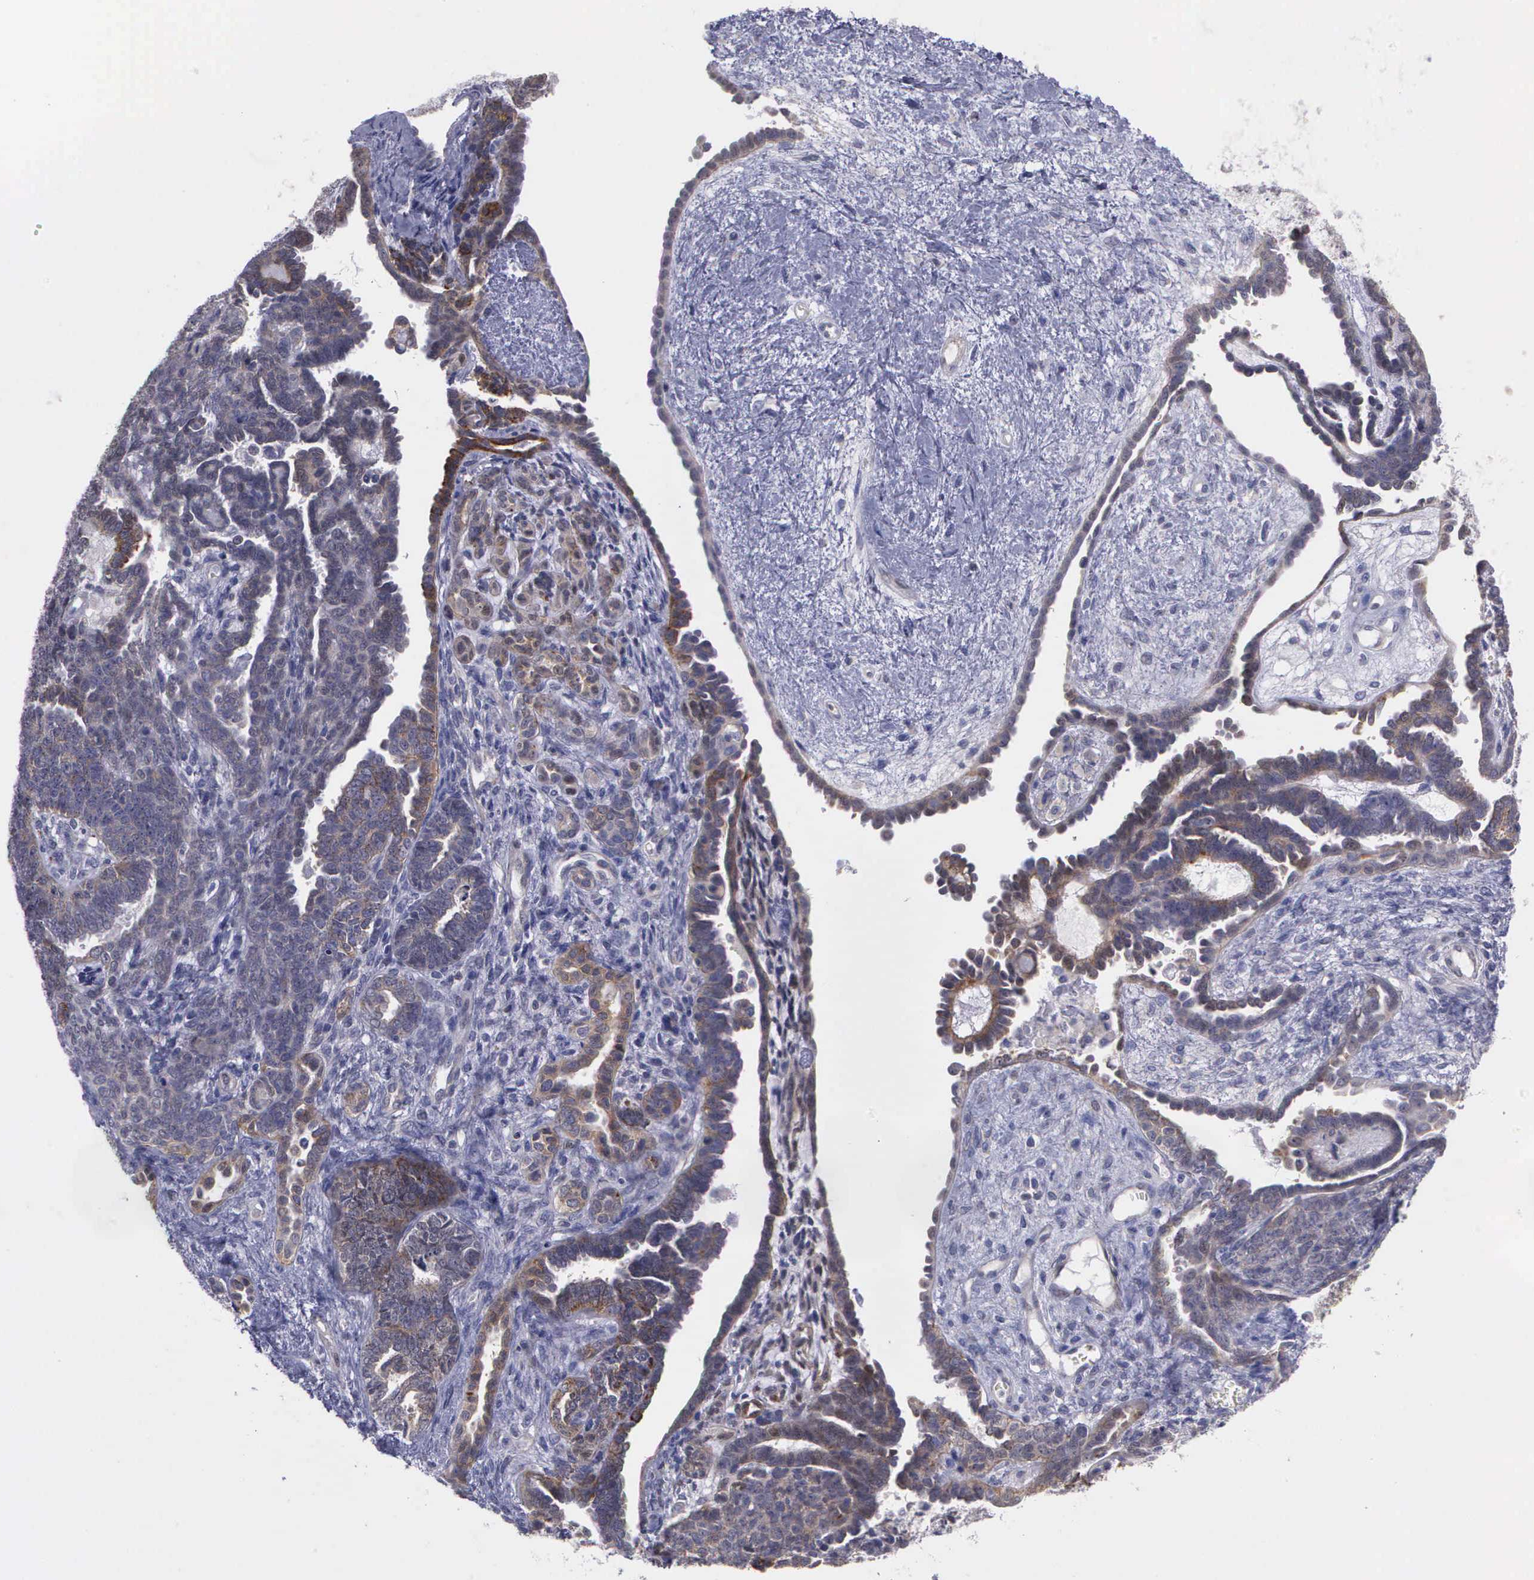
{"staining": {"intensity": "moderate", "quantity": "25%-75%", "location": "cytoplasmic/membranous,nuclear"}, "tissue": "endometrial cancer", "cell_type": "Tumor cells", "image_type": "cancer", "snomed": [{"axis": "morphology", "description": "Neoplasm, malignant, NOS"}, {"axis": "topography", "description": "Endometrium"}], "caption": "Endometrial cancer (malignant neoplasm) was stained to show a protein in brown. There is medium levels of moderate cytoplasmic/membranous and nuclear staining in about 25%-75% of tumor cells. Using DAB (3,3'-diaminobenzidine) (brown) and hematoxylin (blue) stains, captured at high magnification using brightfield microscopy.", "gene": "MICAL3", "patient": {"sex": "female", "age": 74}}